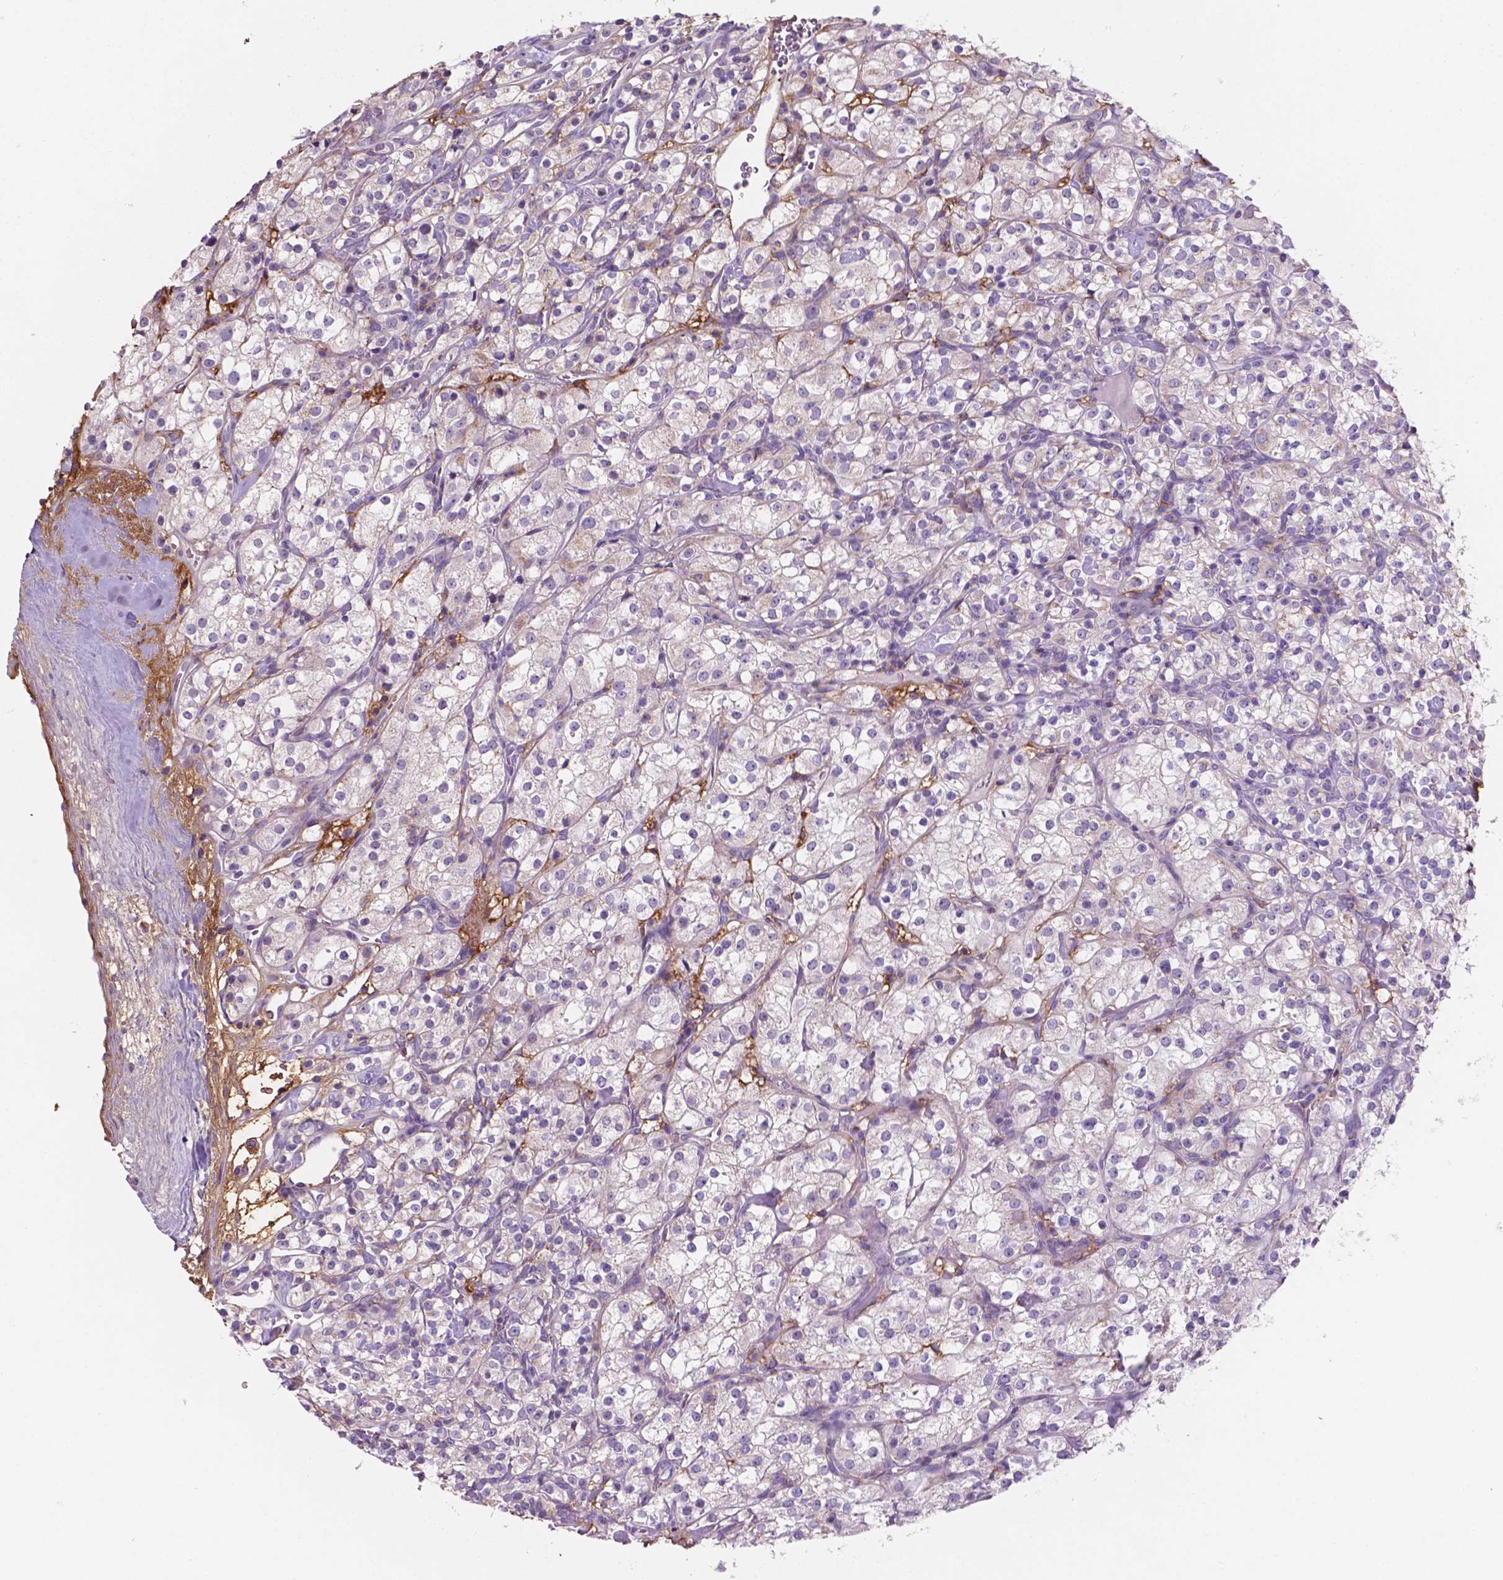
{"staining": {"intensity": "negative", "quantity": "none", "location": "none"}, "tissue": "renal cancer", "cell_type": "Tumor cells", "image_type": "cancer", "snomed": [{"axis": "morphology", "description": "Adenocarcinoma, NOS"}, {"axis": "topography", "description": "Kidney"}], "caption": "Tumor cells show no significant protein staining in renal cancer.", "gene": "MKRN2OS", "patient": {"sex": "male", "age": 77}}